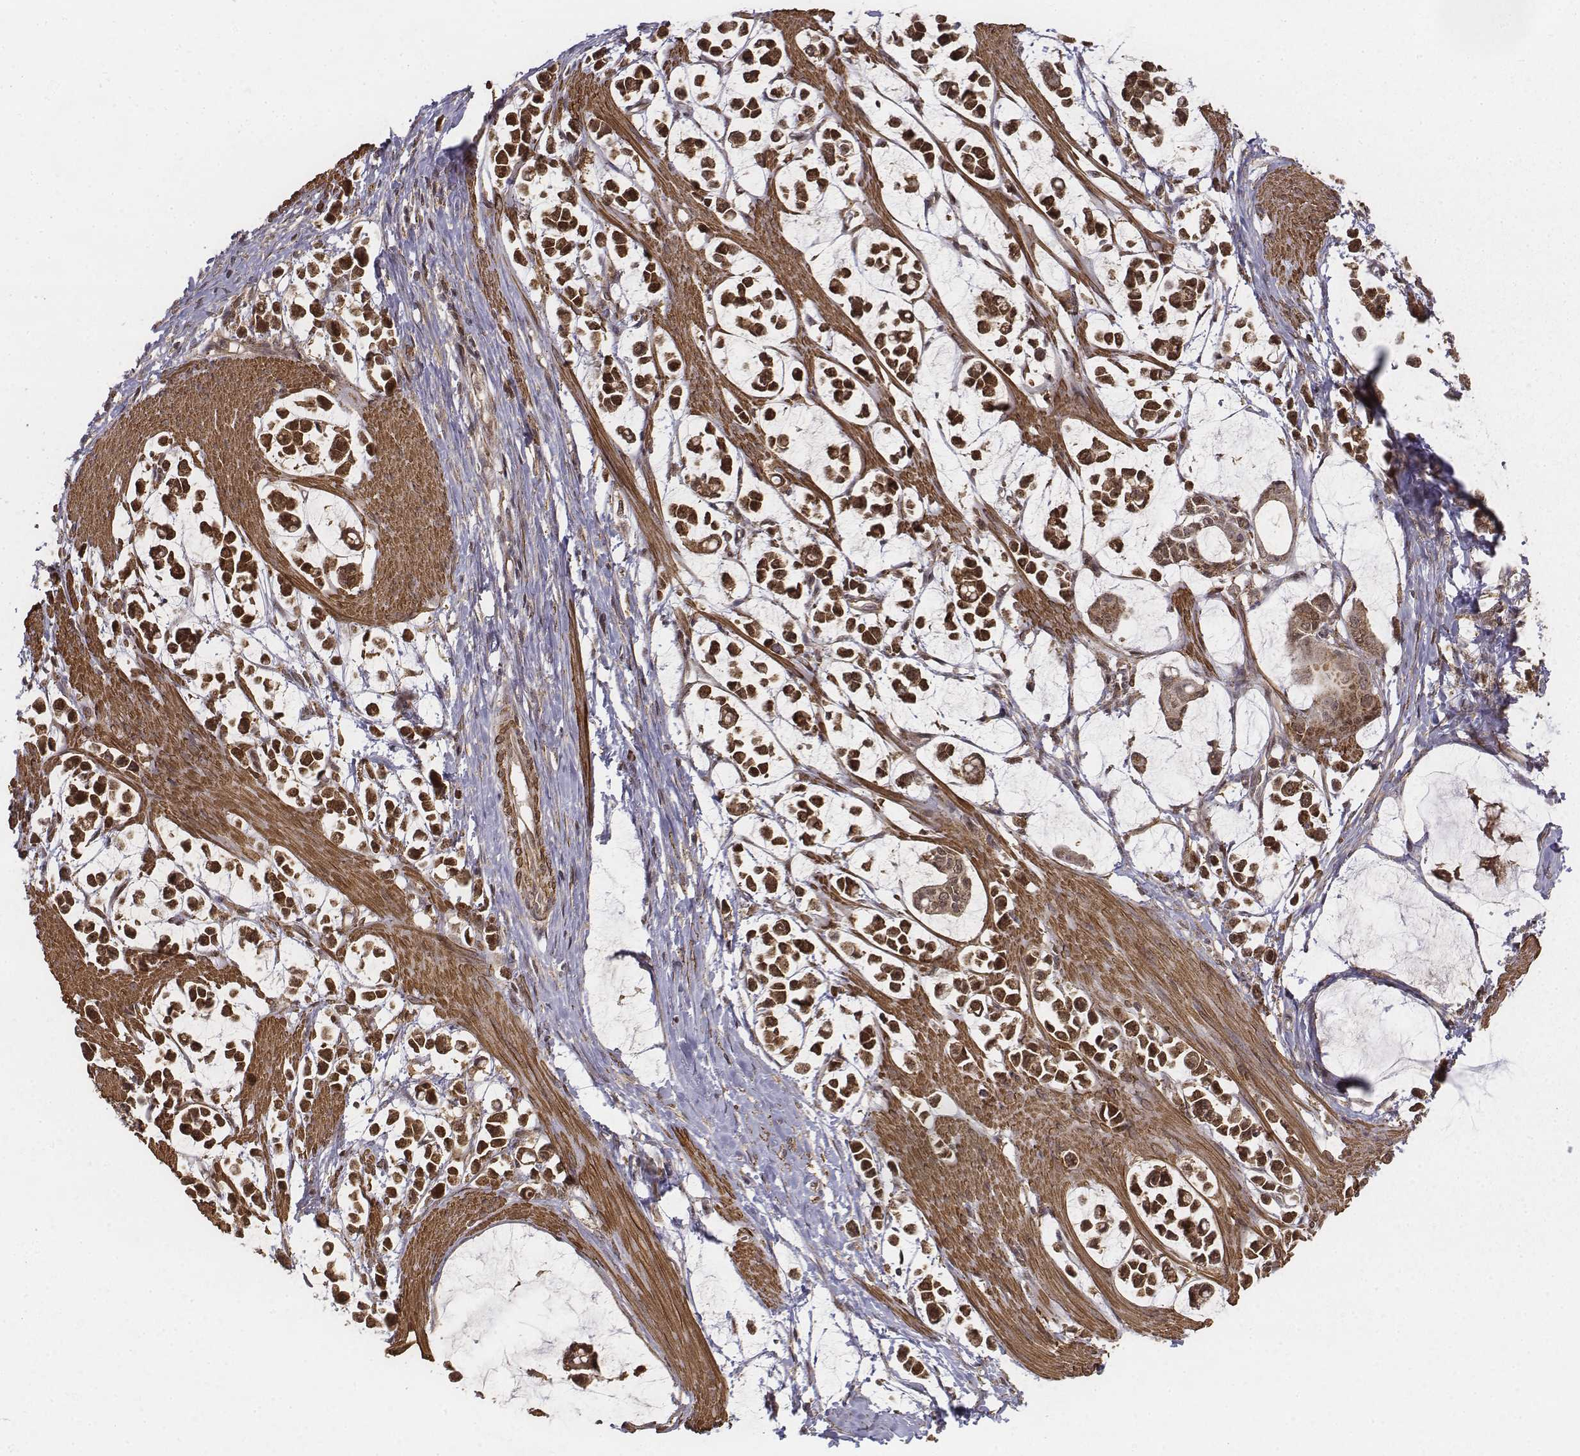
{"staining": {"intensity": "strong", "quantity": ">75%", "location": "cytoplasmic/membranous,nuclear"}, "tissue": "stomach cancer", "cell_type": "Tumor cells", "image_type": "cancer", "snomed": [{"axis": "morphology", "description": "Adenocarcinoma, NOS"}, {"axis": "topography", "description": "Stomach"}], "caption": "The histopathology image reveals a brown stain indicating the presence of a protein in the cytoplasmic/membranous and nuclear of tumor cells in stomach cancer.", "gene": "ZFYVE19", "patient": {"sex": "male", "age": 82}}